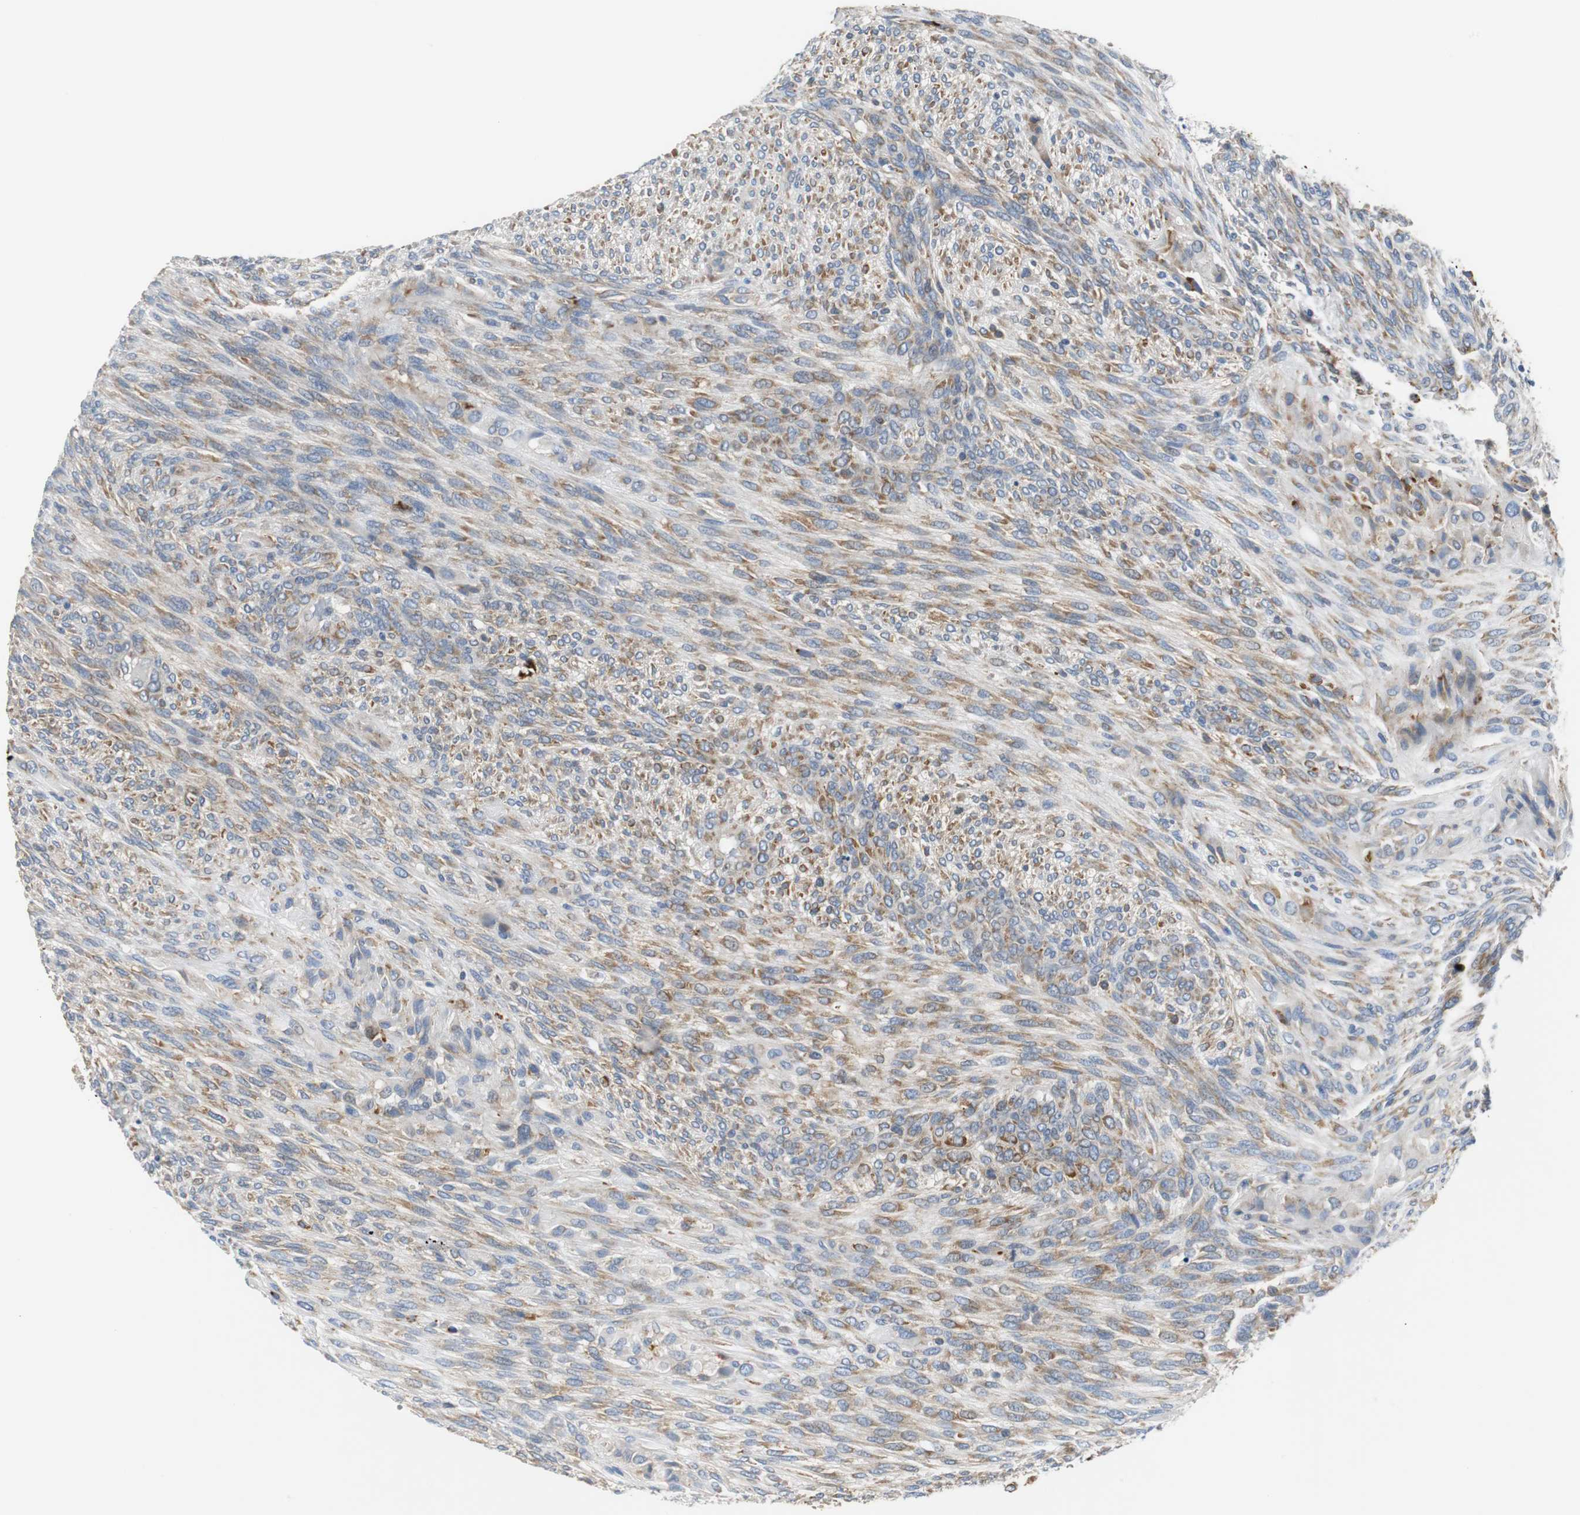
{"staining": {"intensity": "weak", "quantity": "25%-75%", "location": "cytoplasmic/membranous"}, "tissue": "glioma", "cell_type": "Tumor cells", "image_type": "cancer", "snomed": [{"axis": "morphology", "description": "Glioma, malignant, High grade"}, {"axis": "topography", "description": "Cerebral cortex"}], "caption": "Glioma stained with IHC displays weak cytoplasmic/membranous expression in about 25%-75% of tumor cells. (IHC, brightfield microscopy, high magnification).", "gene": "PDIA4", "patient": {"sex": "female", "age": 55}}